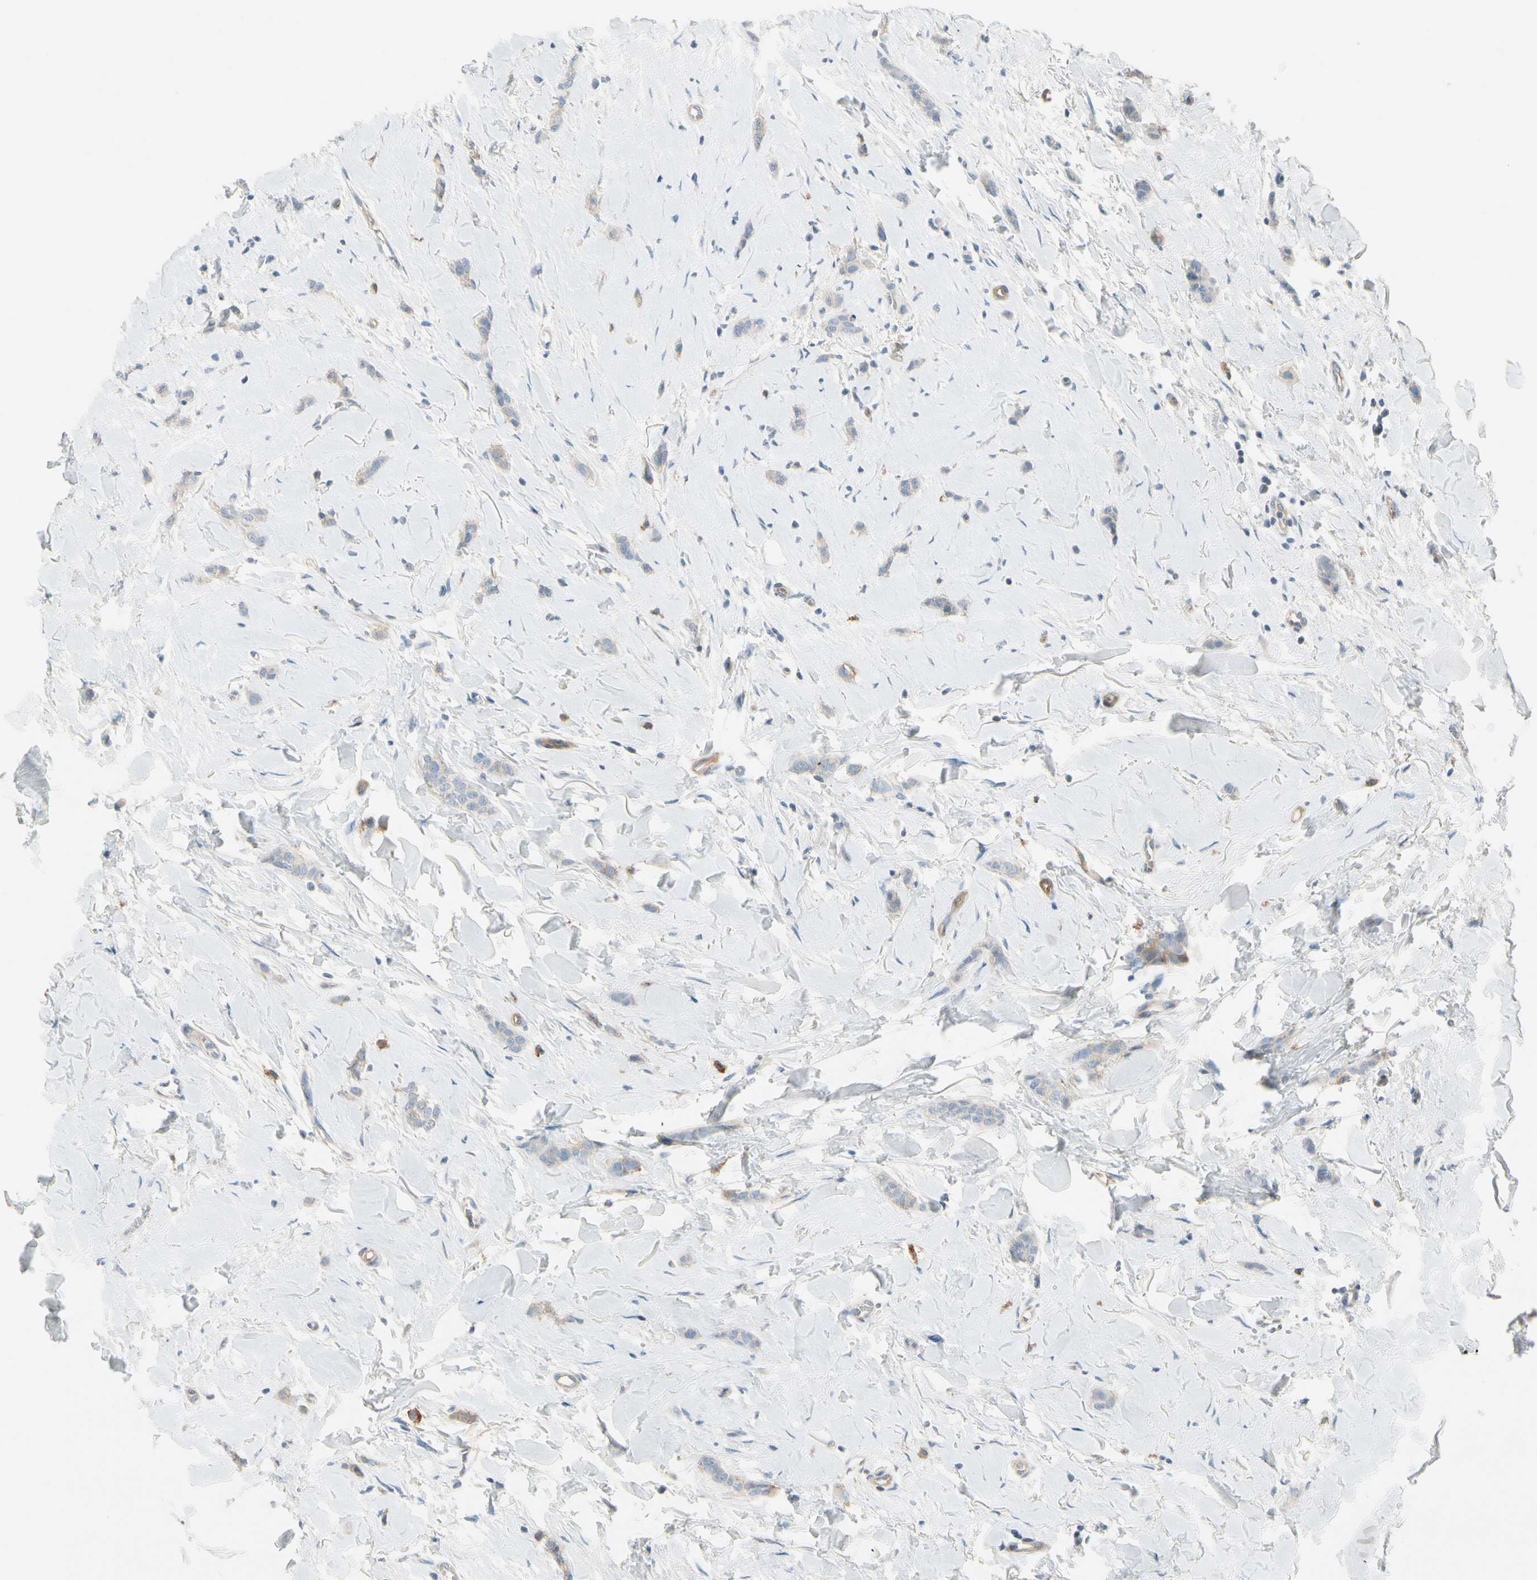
{"staining": {"intensity": "weak", "quantity": "25%-75%", "location": "cytoplasmic/membranous"}, "tissue": "breast cancer", "cell_type": "Tumor cells", "image_type": "cancer", "snomed": [{"axis": "morphology", "description": "Lobular carcinoma"}, {"axis": "topography", "description": "Skin"}, {"axis": "topography", "description": "Breast"}], "caption": "Weak cytoplasmic/membranous positivity is present in approximately 25%-75% of tumor cells in breast cancer (lobular carcinoma). The protein of interest is stained brown, and the nuclei are stained in blue (DAB IHC with brightfield microscopy, high magnification).", "gene": "ITGA3", "patient": {"sex": "female", "age": 46}}